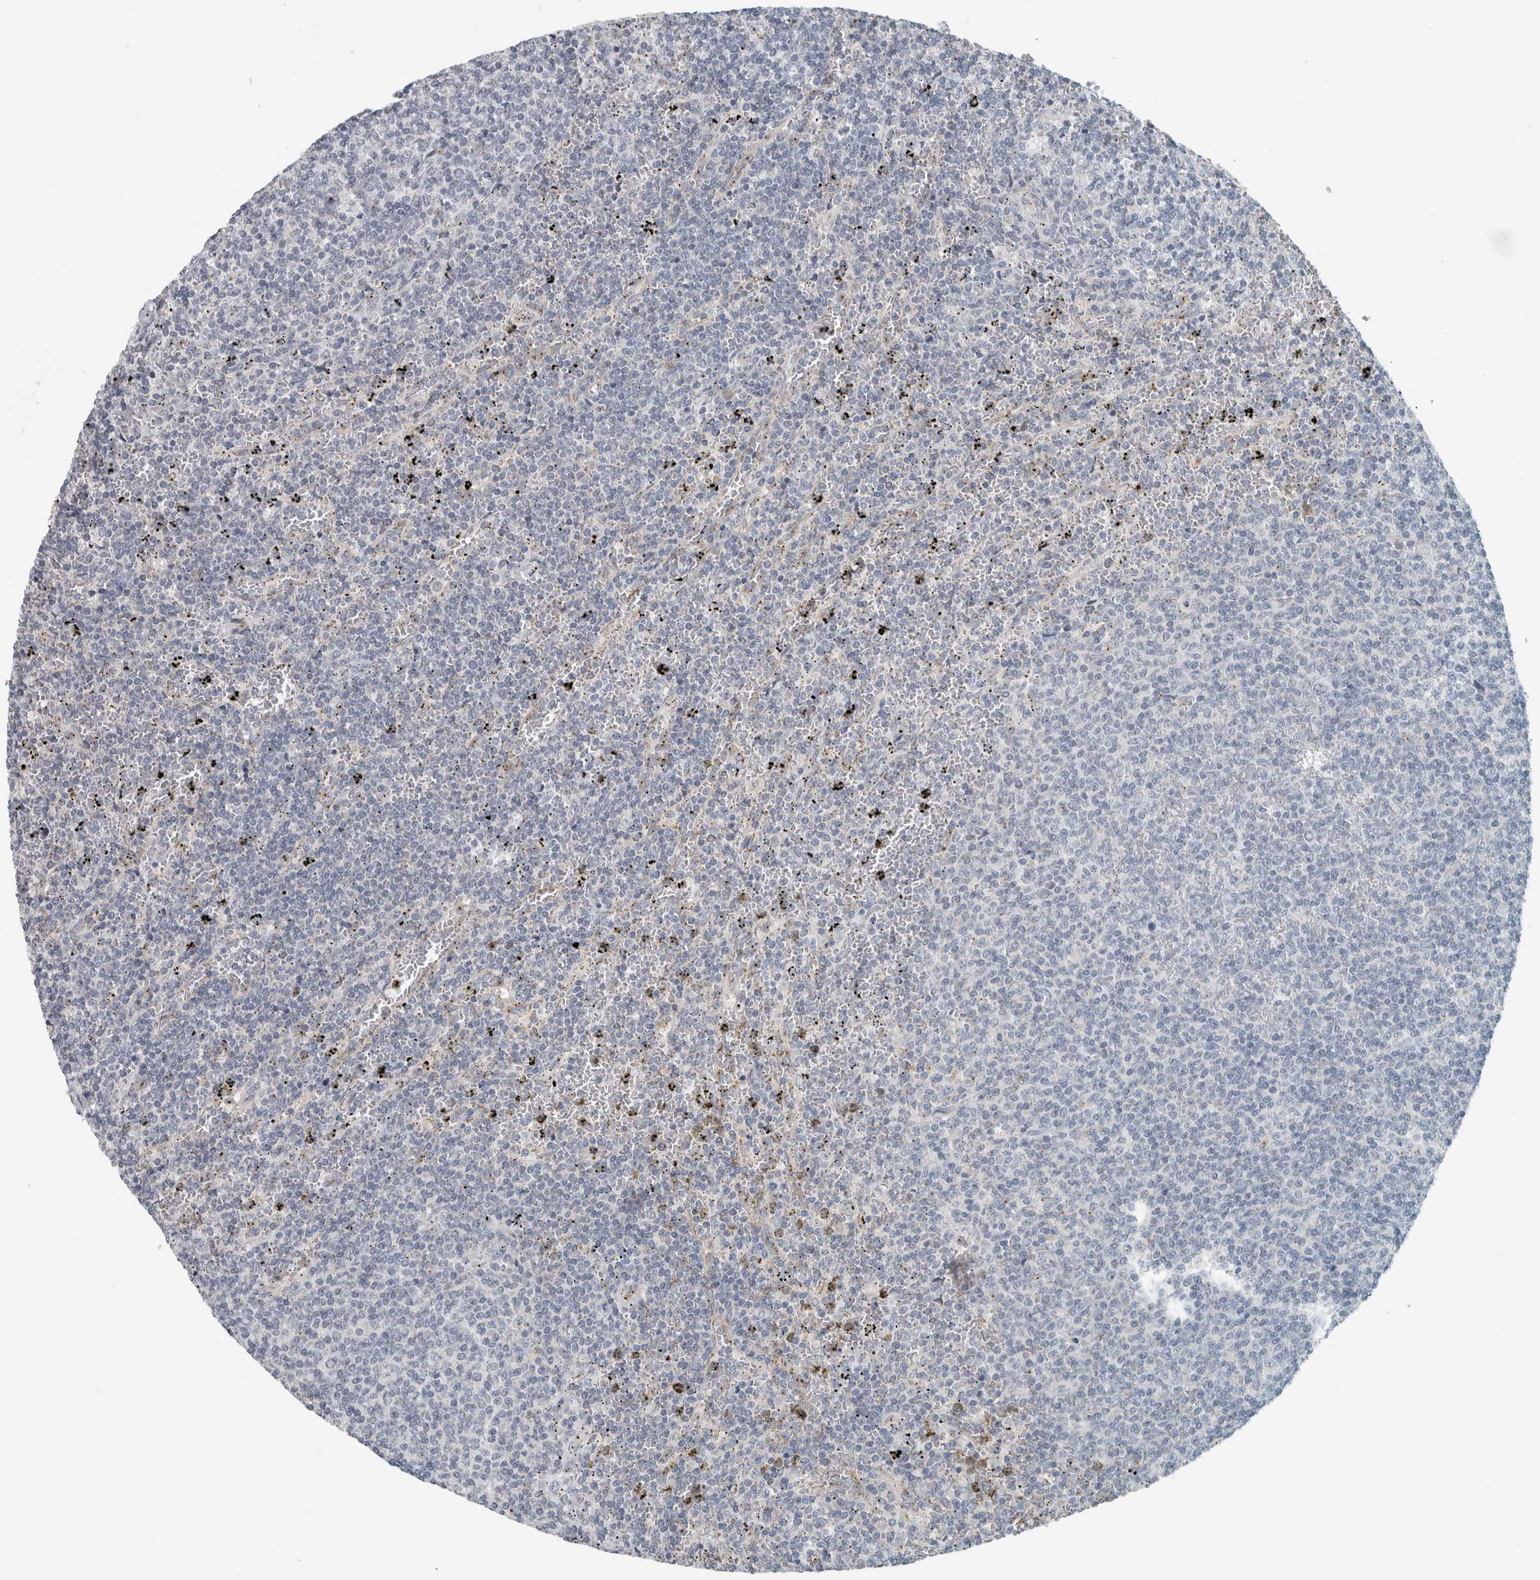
{"staining": {"intensity": "negative", "quantity": "none", "location": "none"}, "tissue": "lymphoma", "cell_type": "Tumor cells", "image_type": "cancer", "snomed": [{"axis": "morphology", "description": "Malignant lymphoma, non-Hodgkin's type, Low grade"}, {"axis": "topography", "description": "Spleen"}], "caption": "Malignant lymphoma, non-Hodgkin's type (low-grade) stained for a protein using immunohistochemistry (IHC) shows no expression tumor cells.", "gene": "KIF1C", "patient": {"sex": "female", "age": 50}}